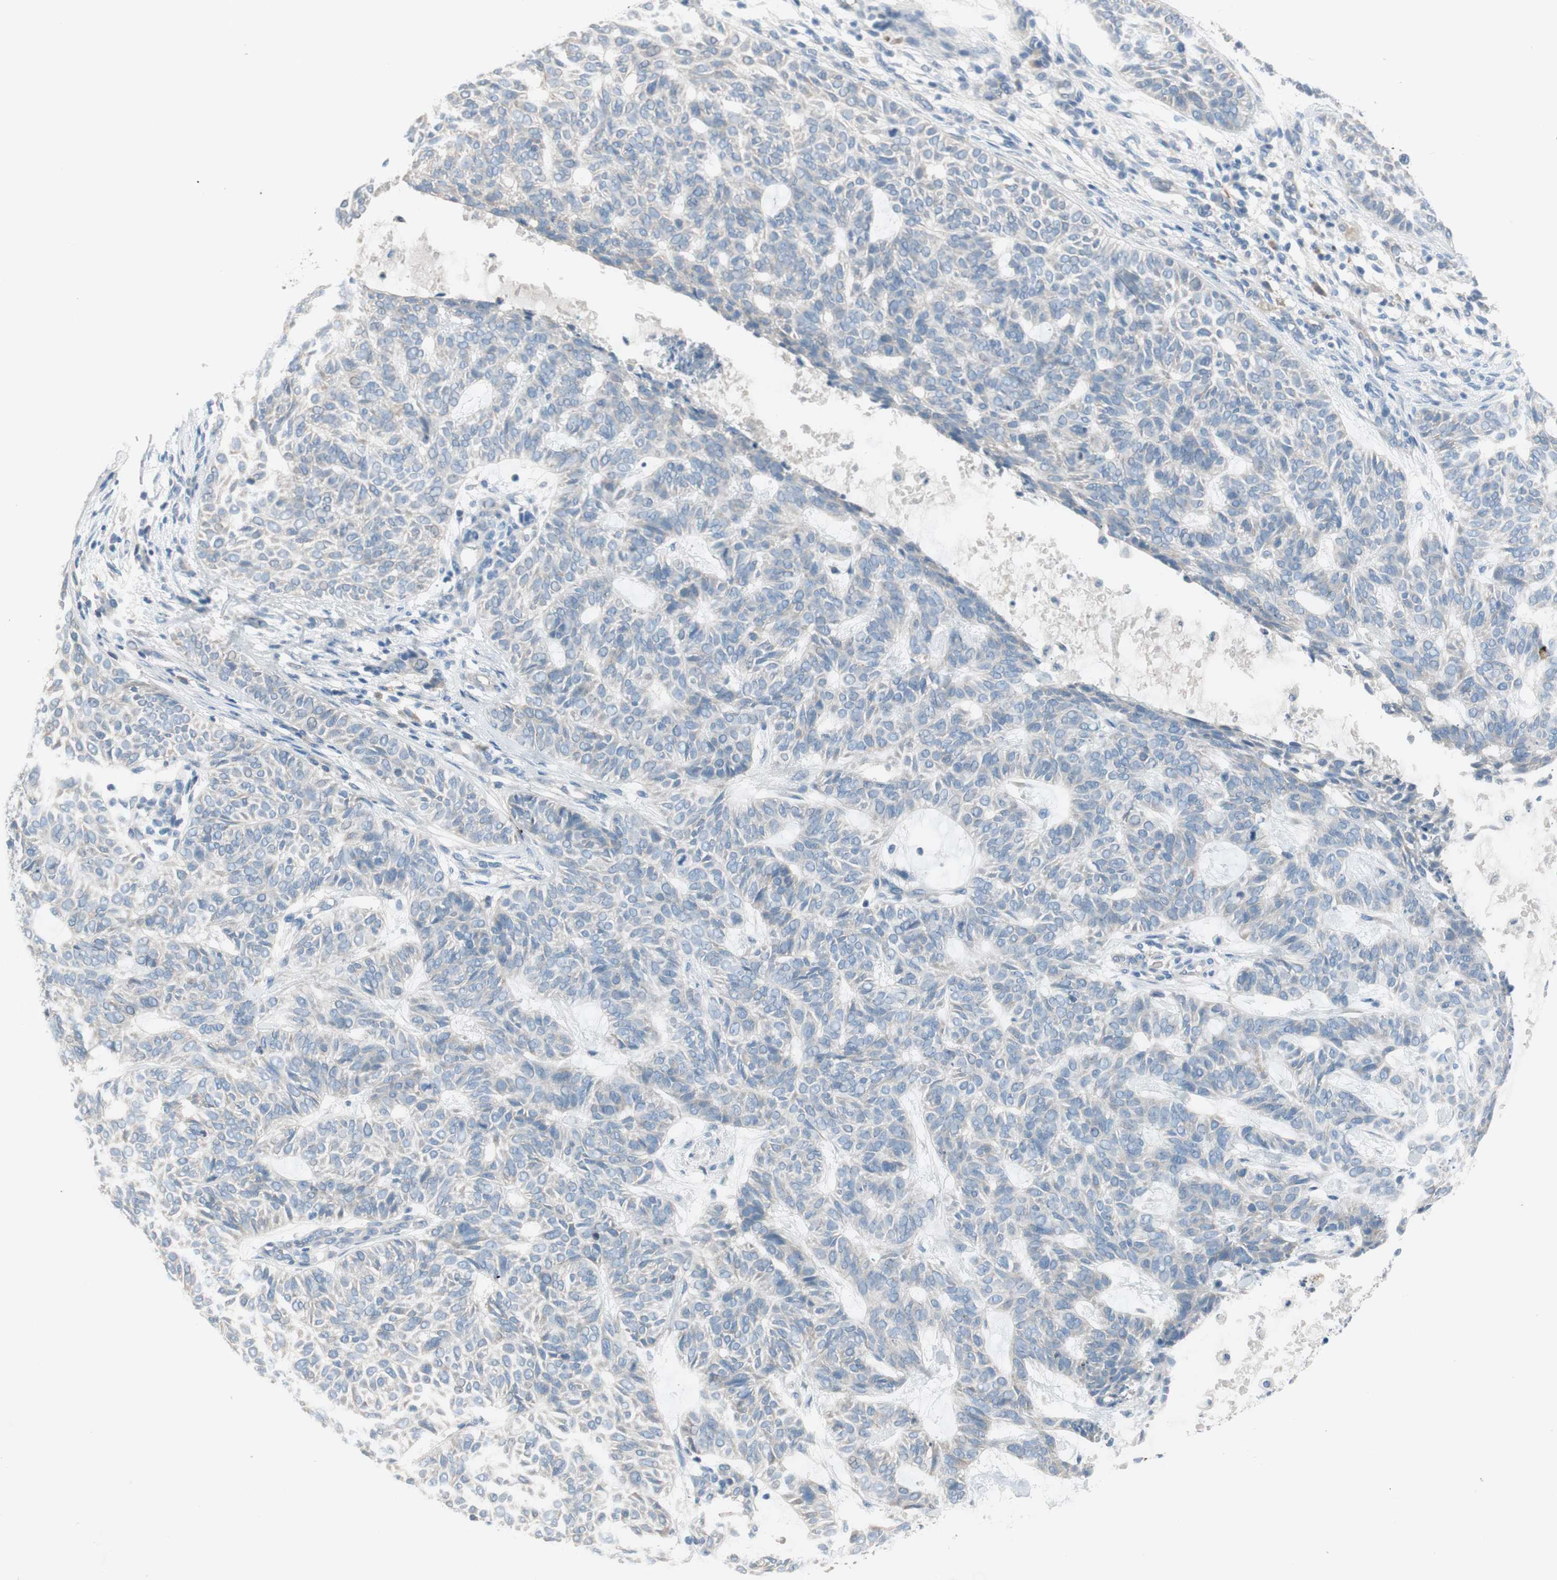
{"staining": {"intensity": "negative", "quantity": "none", "location": "none"}, "tissue": "skin cancer", "cell_type": "Tumor cells", "image_type": "cancer", "snomed": [{"axis": "morphology", "description": "Basal cell carcinoma"}, {"axis": "topography", "description": "Skin"}], "caption": "There is no significant staining in tumor cells of skin basal cell carcinoma.", "gene": "PRRG4", "patient": {"sex": "male", "age": 87}}